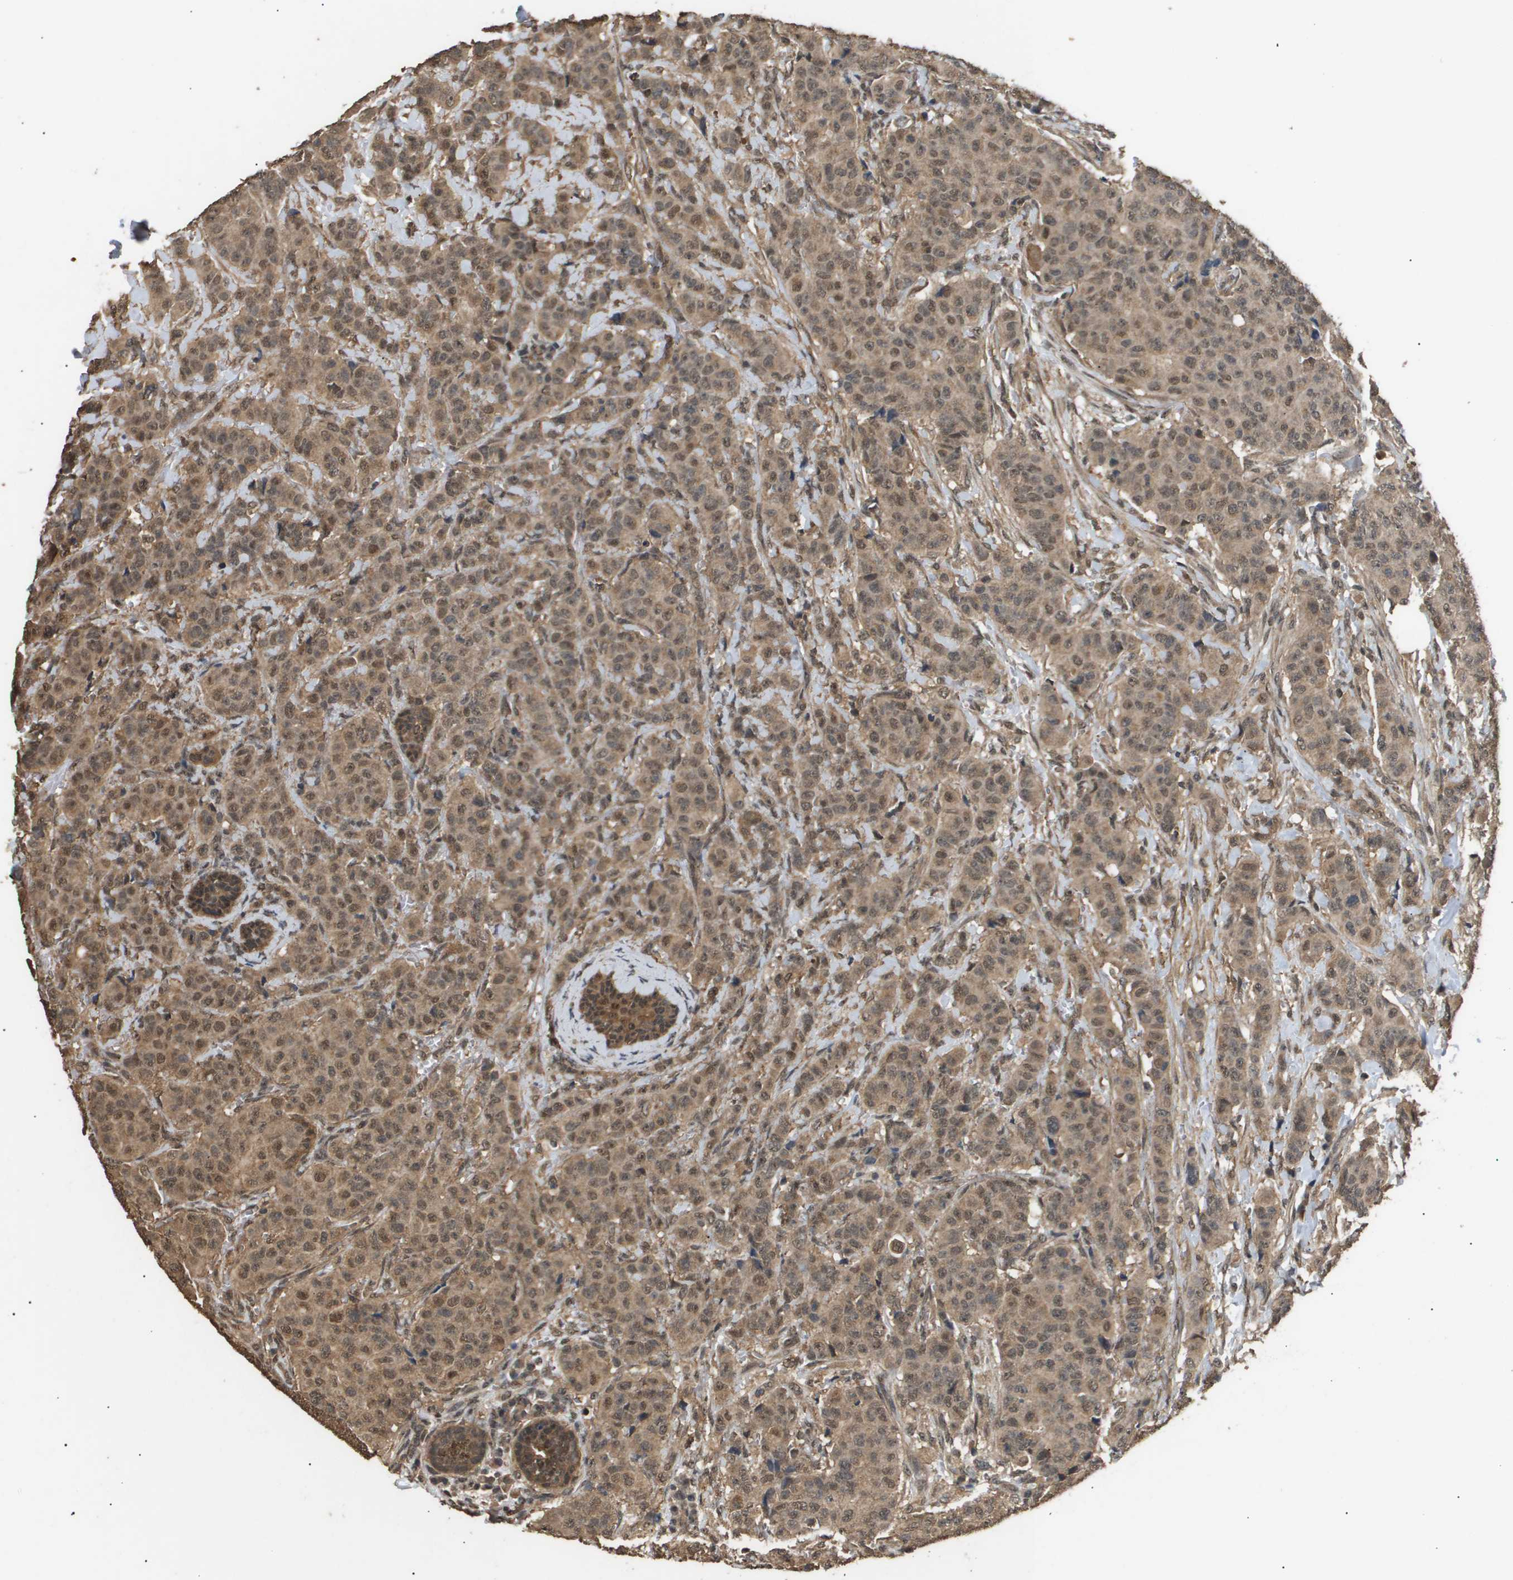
{"staining": {"intensity": "moderate", "quantity": ">75%", "location": "cytoplasmic/membranous,nuclear"}, "tissue": "breast cancer", "cell_type": "Tumor cells", "image_type": "cancer", "snomed": [{"axis": "morphology", "description": "Normal tissue, NOS"}, {"axis": "morphology", "description": "Duct carcinoma"}, {"axis": "topography", "description": "Breast"}], "caption": "This micrograph shows immunohistochemistry staining of human breast intraductal carcinoma, with medium moderate cytoplasmic/membranous and nuclear staining in about >75% of tumor cells.", "gene": "ING1", "patient": {"sex": "female", "age": 40}}